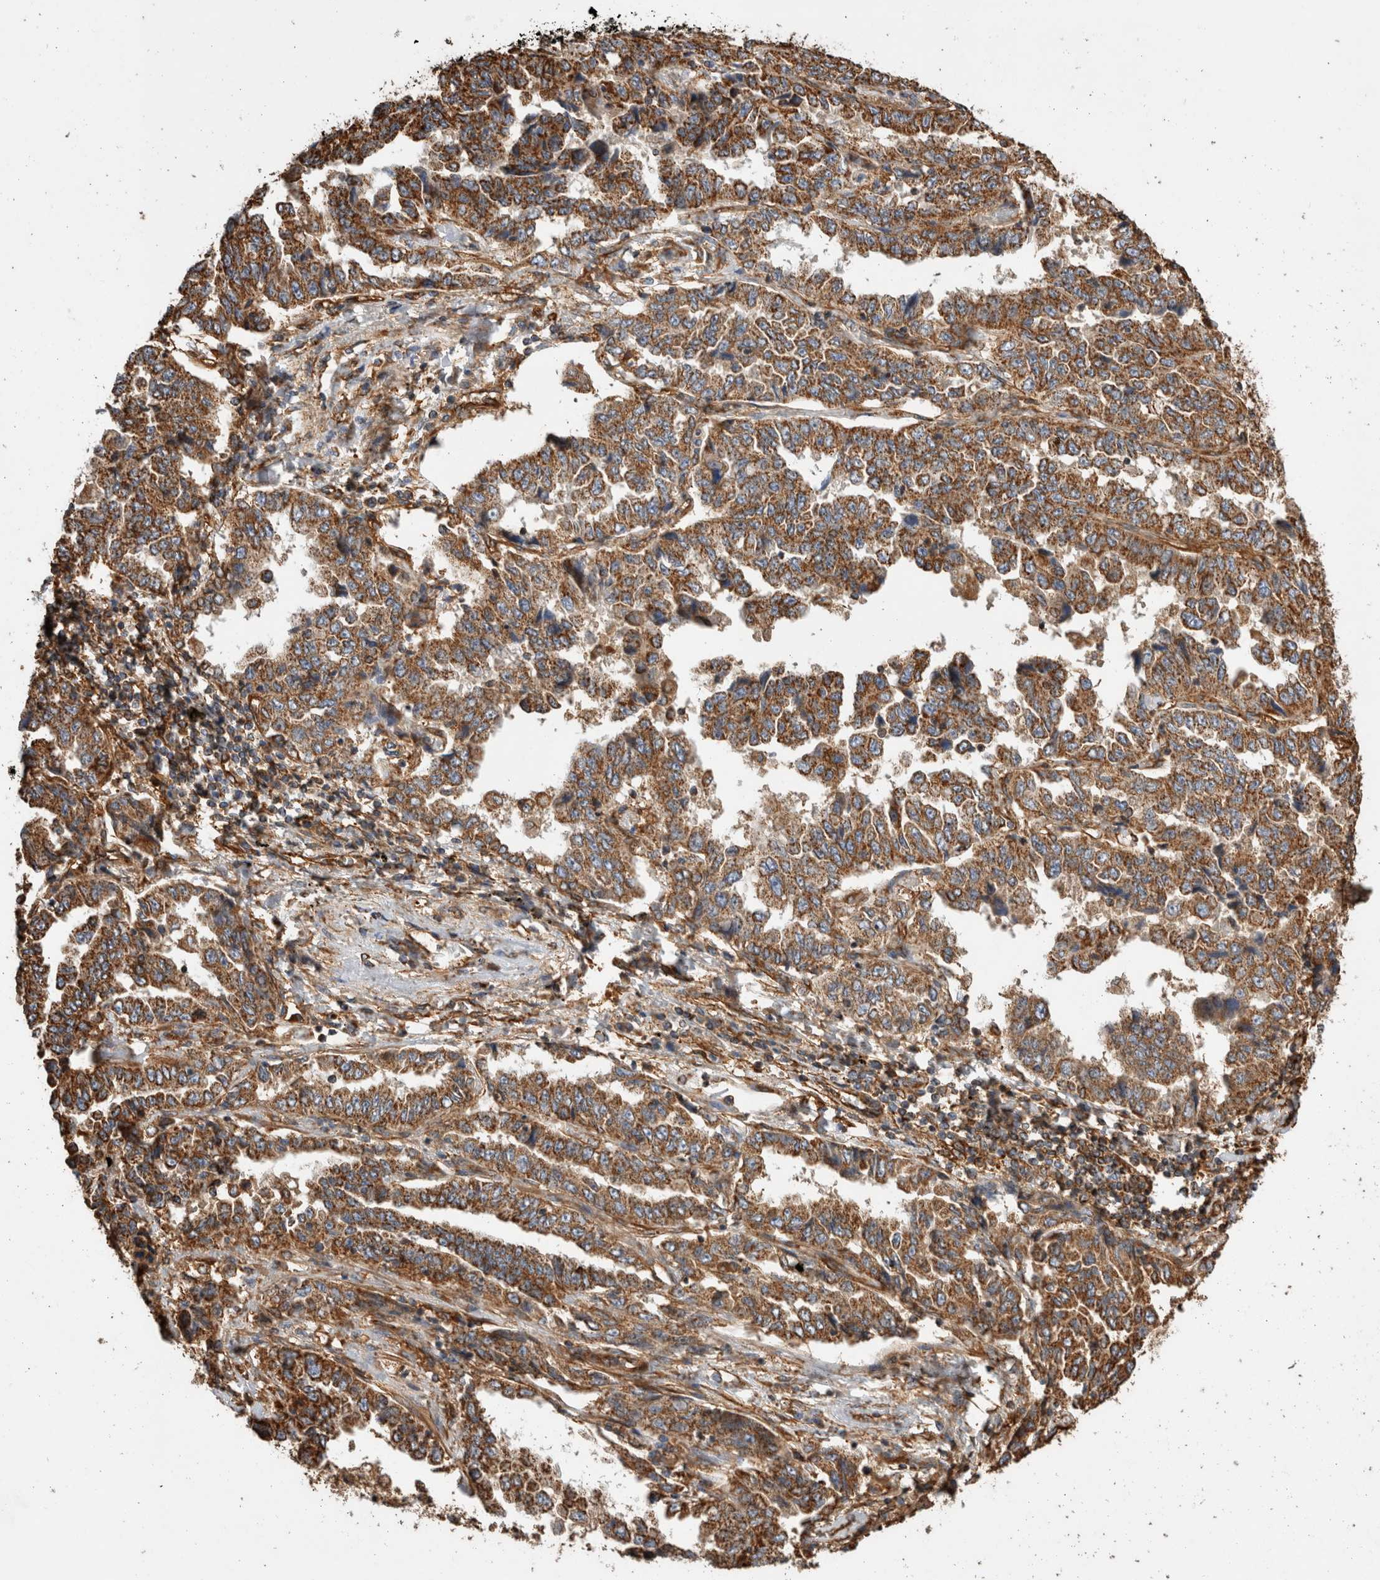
{"staining": {"intensity": "moderate", "quantity": ">75%", "location": "cytoplasmic/membranous"}, "tissue": "lung cancer", "cell_type": "Tumor cells", "image_type": "cancer", "snomed": [{"axis": "morphology", "description": "Adenocarcinoma, NOS"}, {"axis": "topography", "description": "Lung"}], "caption": "Lung adenocarcinoma stained for a protein (brown) demonstrates moderate cytoplasmic/membranous positive positivity in approximately >75% of tumor cells.", "gene": "ZNF397", "patient": {"sex": "female", "age": 51}}